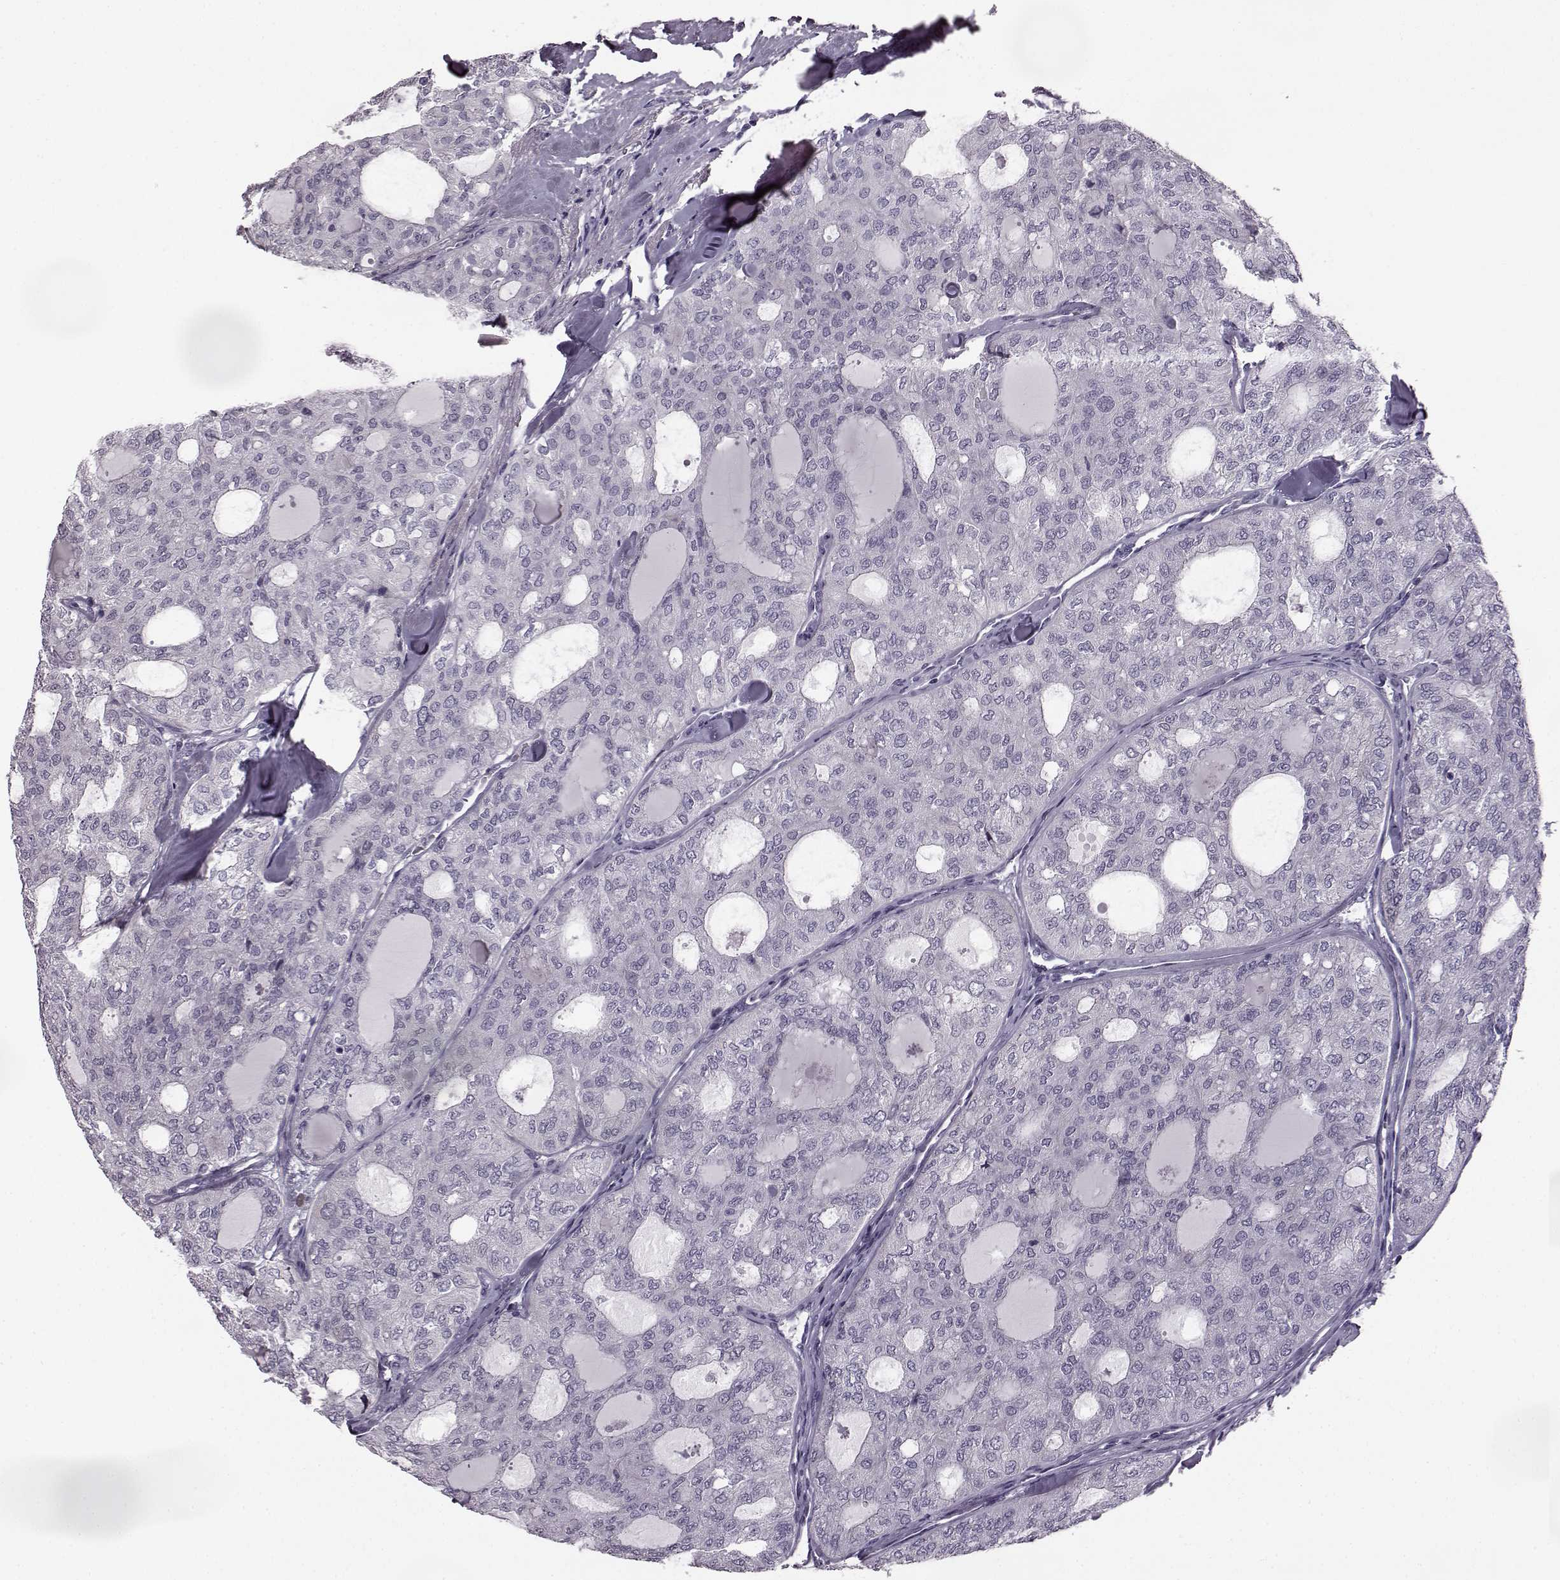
{"staining": {"intensity": "negative", "quantity": "none", "location": "none"}, "tissue": "thyroid cancer", "cell_type": "Tumor cells", "image_type": "cancer", "snomed": [{"axis": "morphology", "description": "Follicular adenoma carcinoma, NOS"}, {"axis": "topography", "description": "Thyroid gland"}], "caption": "A high-resolution micrograph shows immunohistochemistry staining of thyroid follicular adenoma carcinoma, which displays no significant staining in tumor cells. Nuclei are stained in blue.", "gene": "ODAD4", "patient": {"sex": "male", "age": 75}}